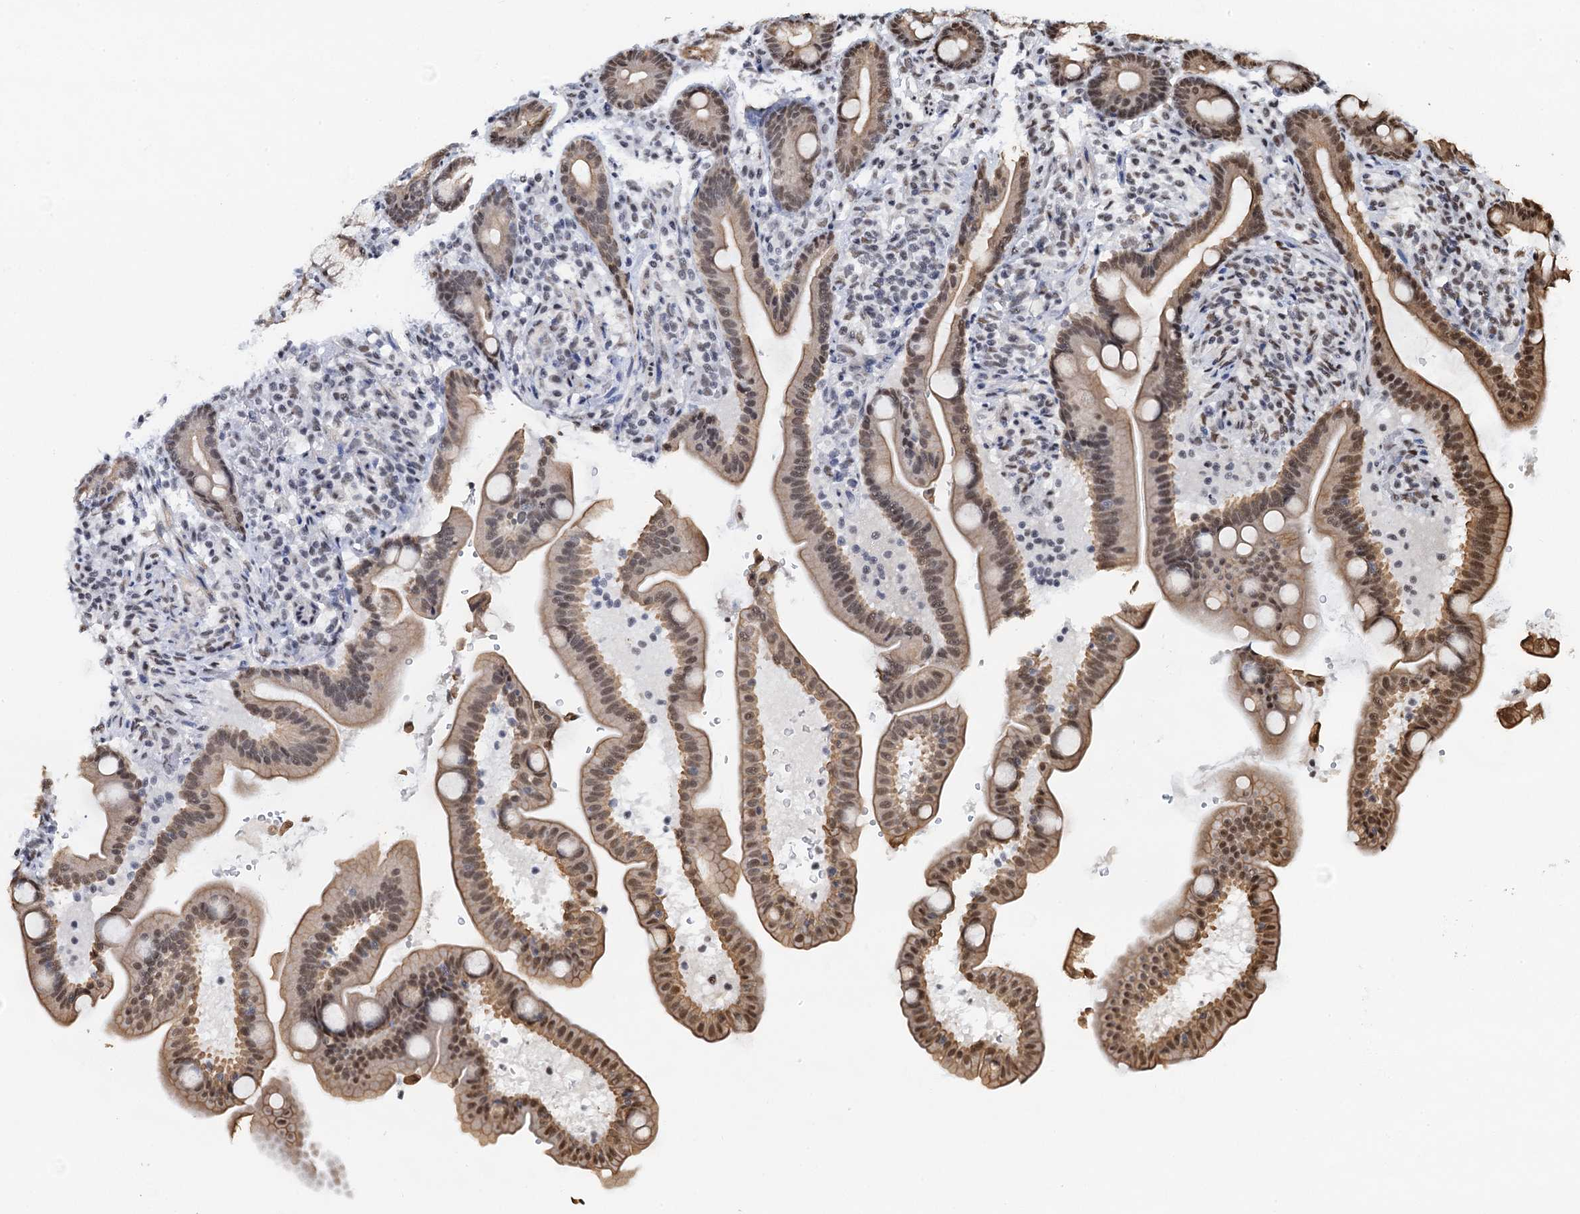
{"staining": {"intensity": "moderate", "quantity": "25%-75%", "location": "cytoplasmic/membranous,nuclear"}, "tissue": "duodenum", "cell_type": "Glandular cells", "image_type": "normal", "snomed": [{"axis": "morphology", "description": "Normal tissue, NOS"}, {"axis": "topography", "description": "Duodenum"}], "caption": "Immunohistochemical staining of unremarkable human duodenum reveals medium levels of moderate cytoplasmic/membranous,nuclear positivity in approximately 25%-75% of glandular cells. (IHC, brightfield microscopy, high magnification).", "gene": "ZNF609", "patient": {"sex": "male", "age": 54}}